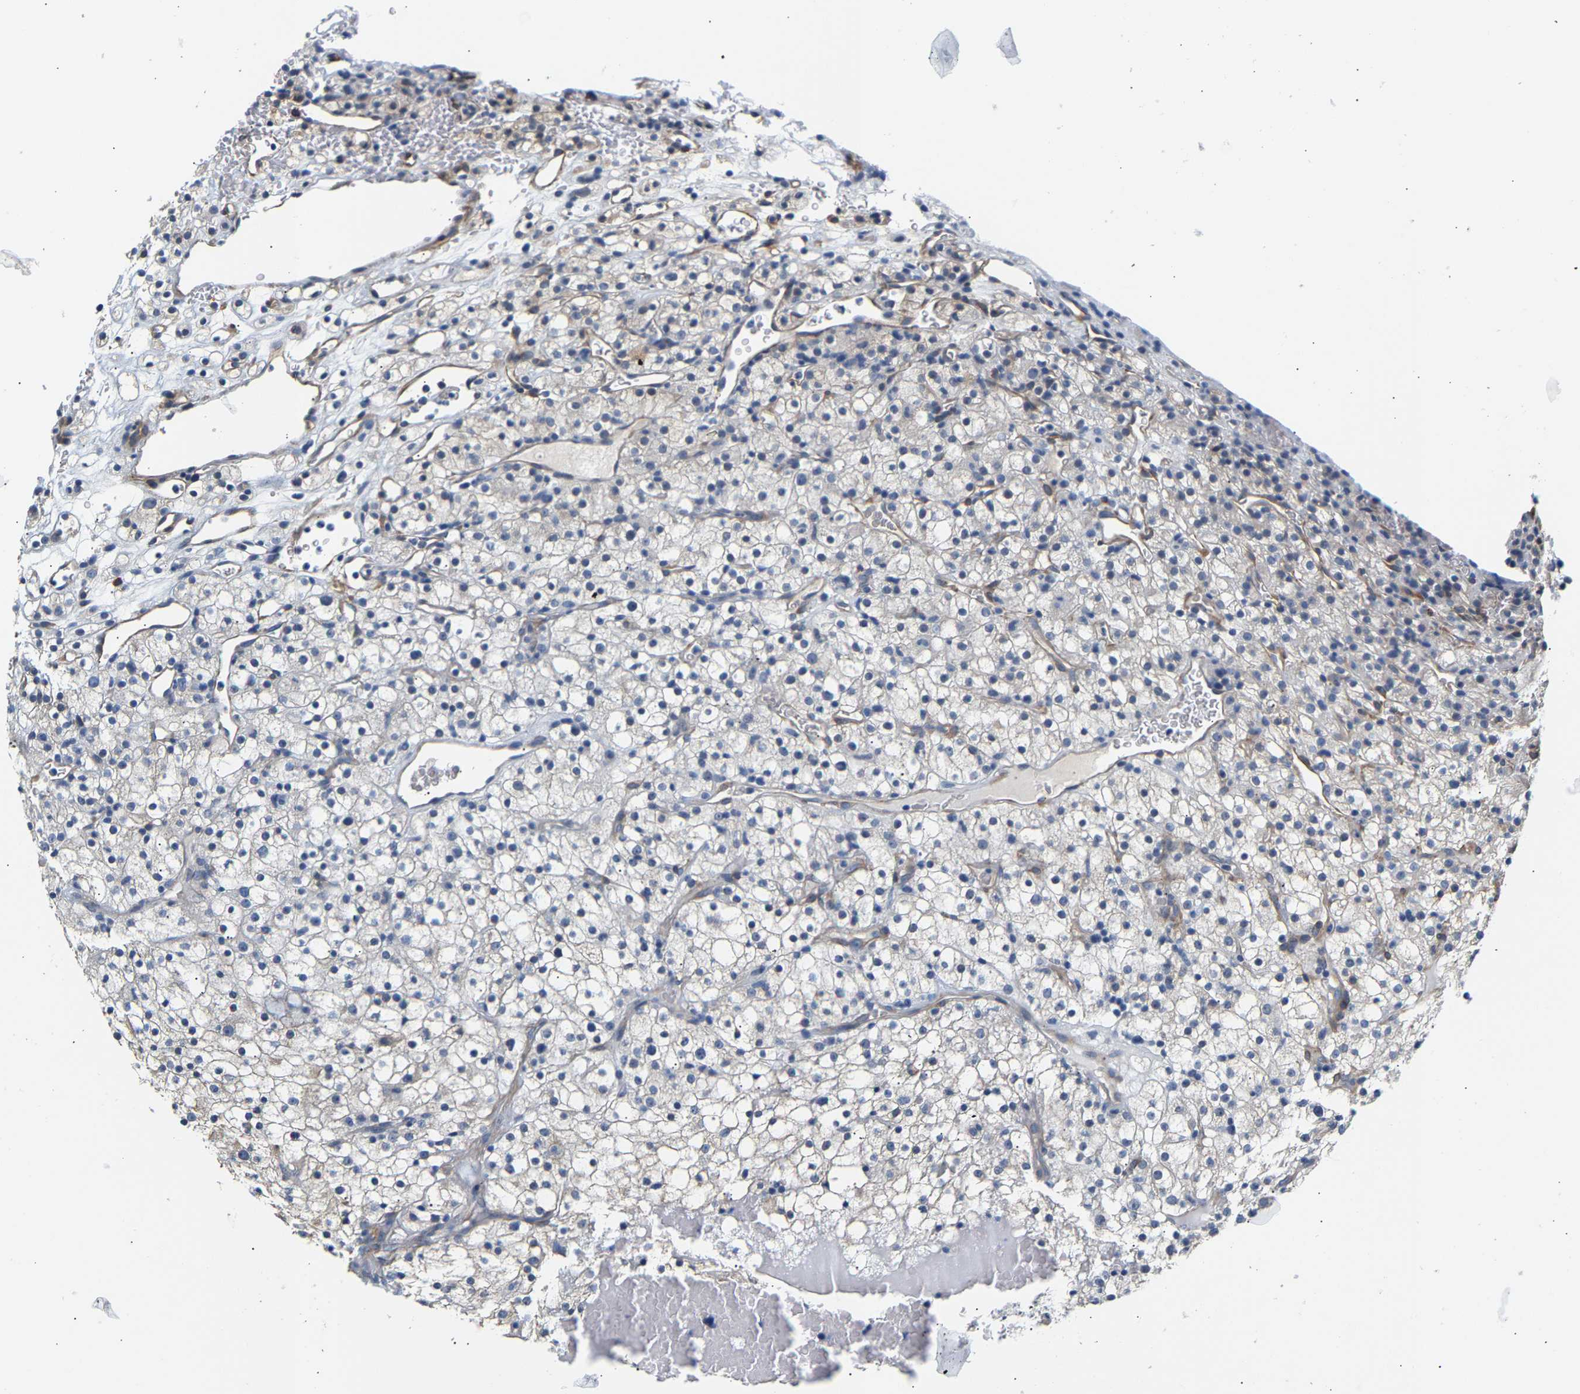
{"staining": {"intensity": "negative", "quantity": "none", "location": "none"}, "tissue": "renal cancer", "cell_type": "Tumor cells", "image_type": "cancer", "snomed": [{"axis": "morphology", "description": "Normal tissue, NOS"}, {"axis": "morphology", "description": "Adenocarcinoma, NOS"}, {"axis": "topography", "description": "Kidney"}], "caption": "Tumor cells show no significant positivity in renal cancer.", "gene": "PAWR", "patient": {"sex": "female", "age": 72}}